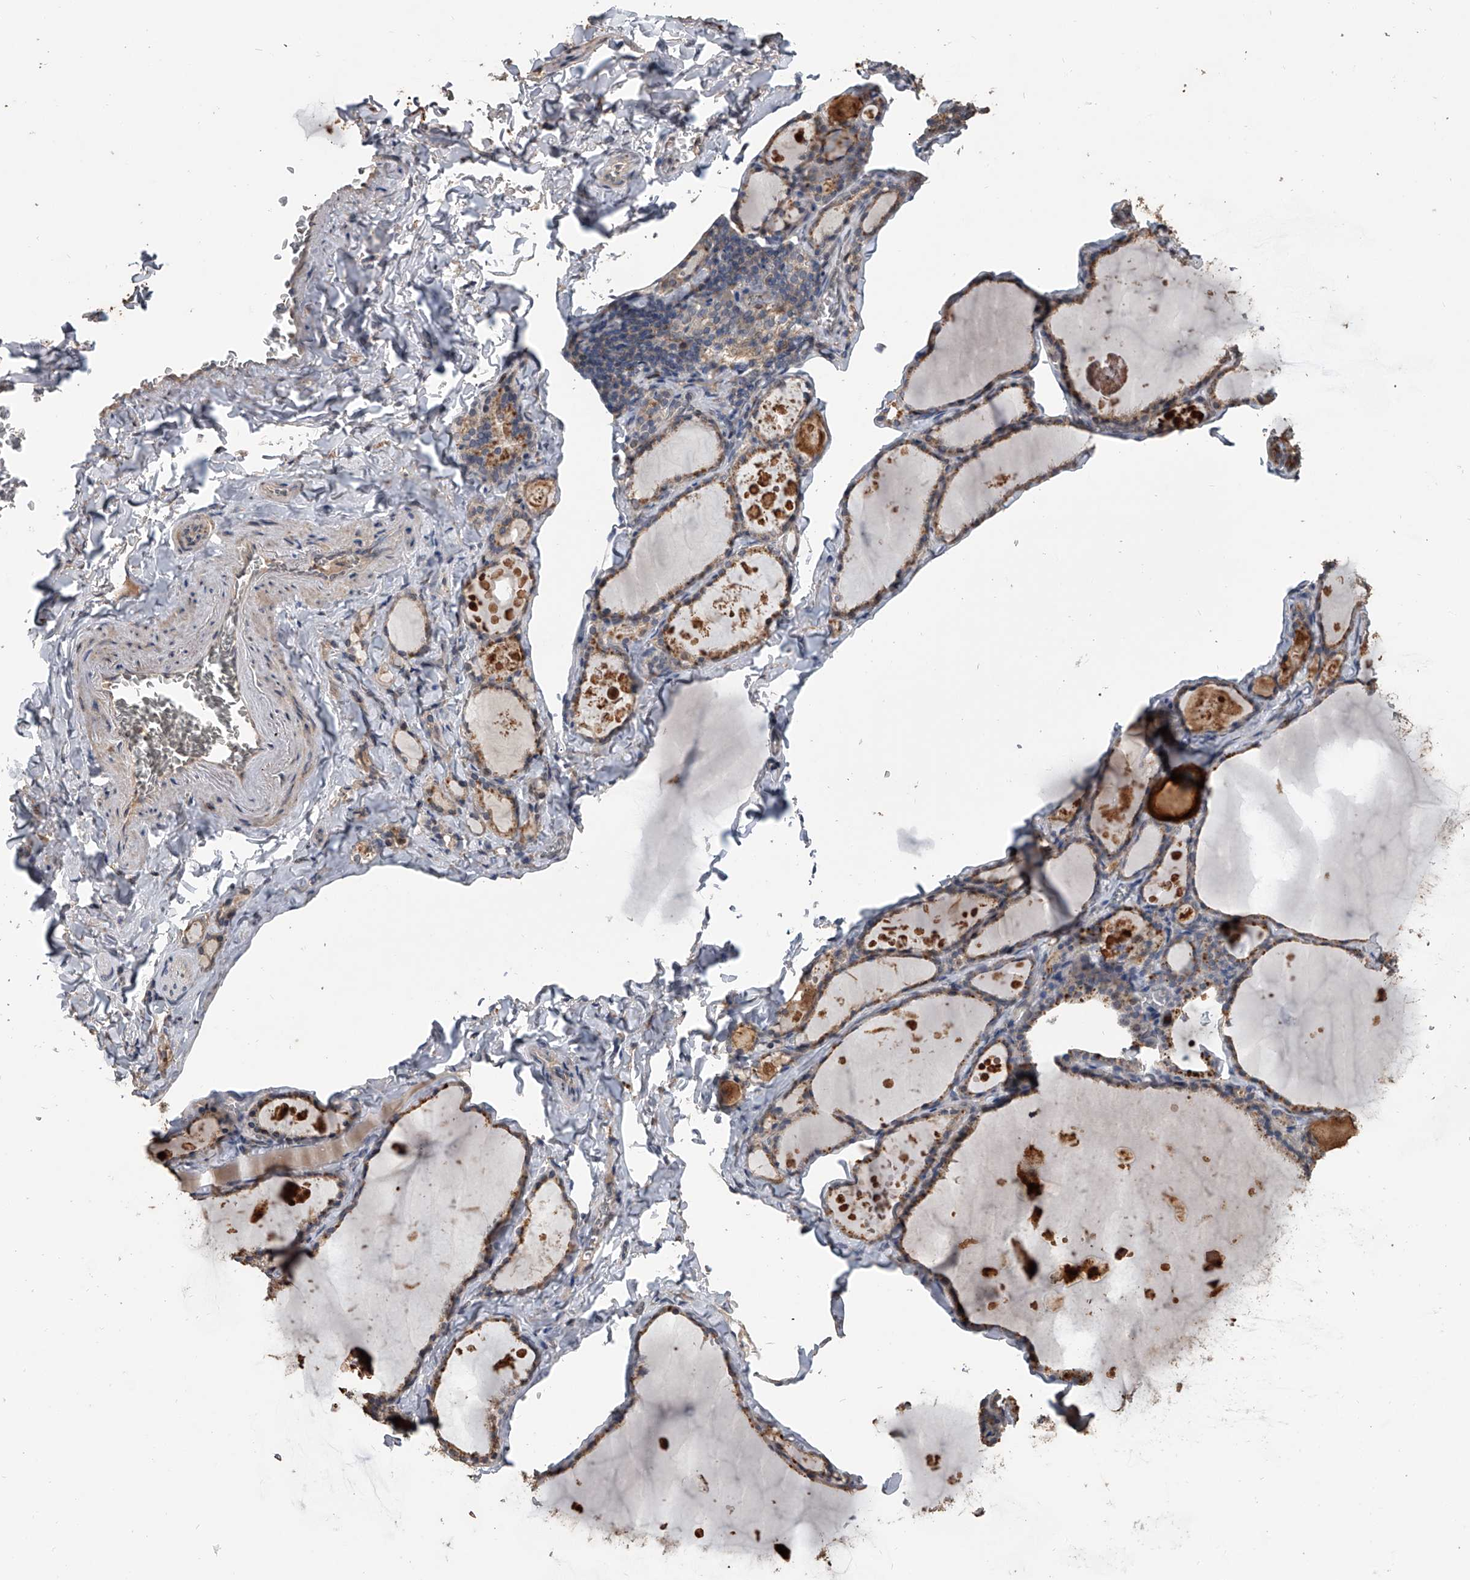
{"staining": {"intensity": "moderate", "quantity": "25%-75%", "location": "cytoplasmic/membranous"}, "tissue": "thyroid gland", "cell_type": "Glandular cells", "image_type": "normal", "snomed": [{"axis": "morphology", "description": "Normal tissue, NOS"}, {"axis": "topography", "description": "Thyroid gland"}], "caption": "A histopathology image of human thyroid gland stained for a protein reveals moderate cytoplasmic/membranous brown staining in glandular cells.", "gene": "DOCK9", "patient": {"sex": "male", "age": 56}}